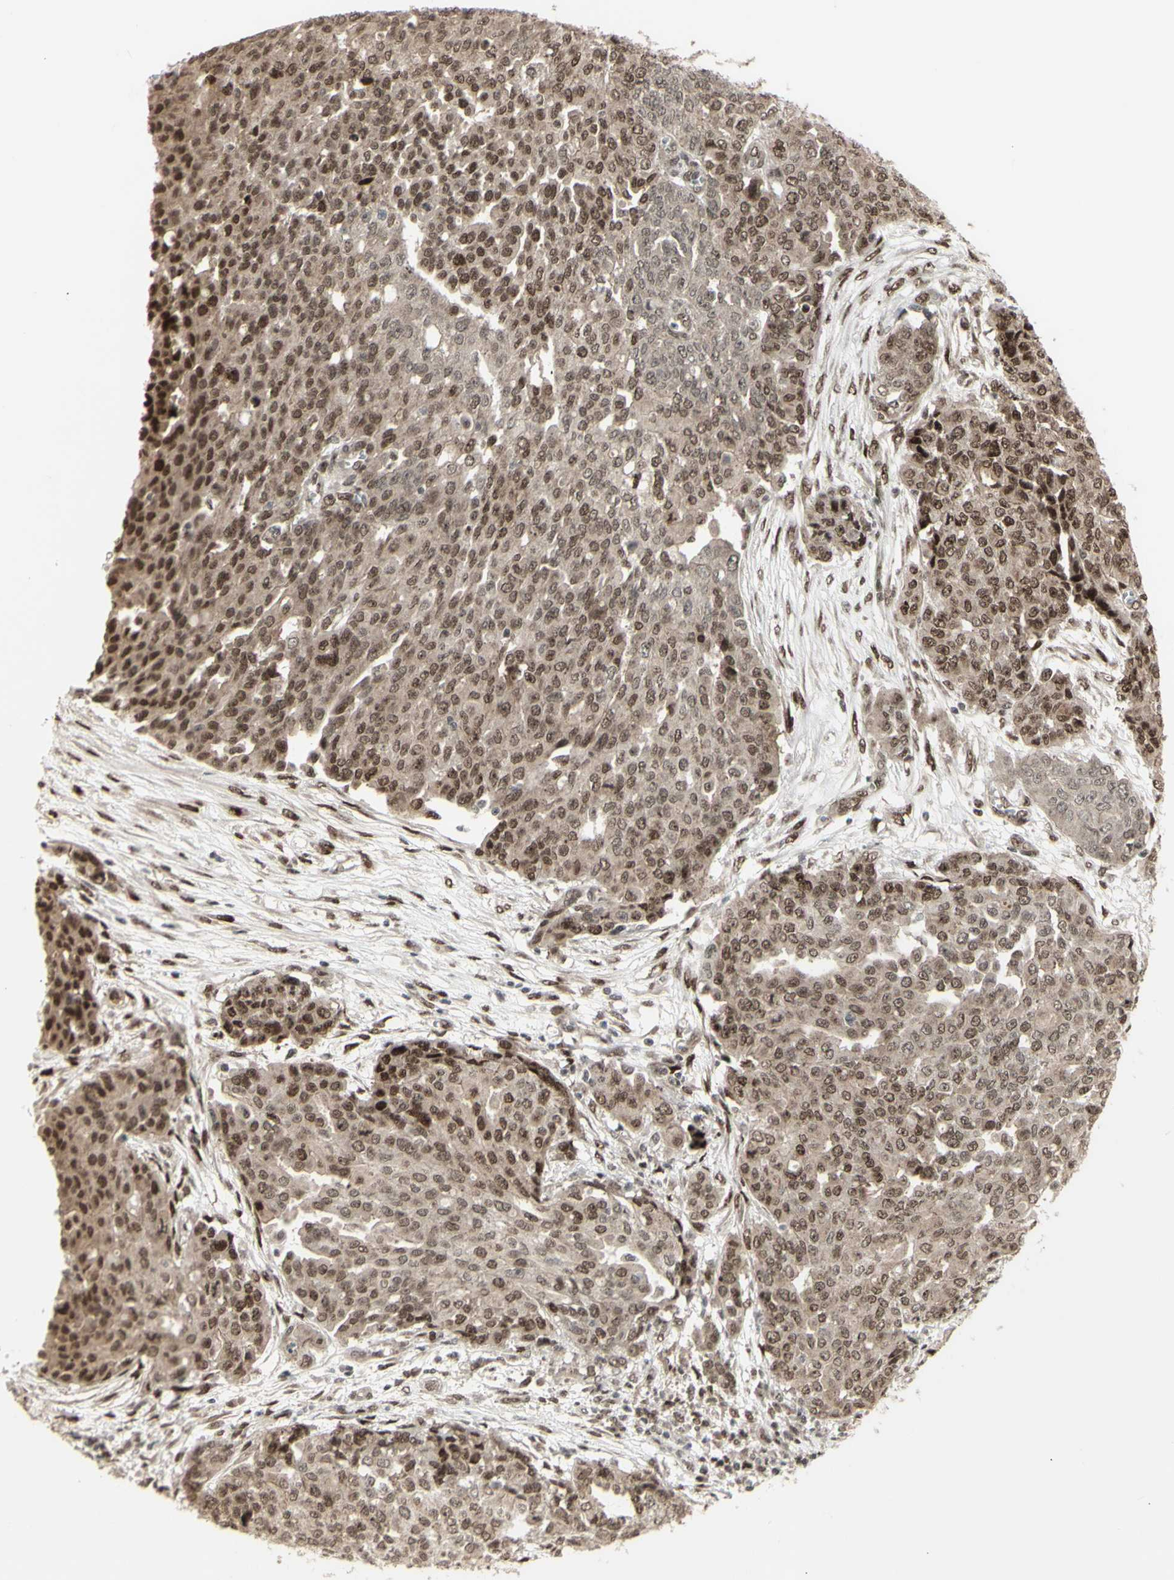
{"staining": {"intensity": "moderate", "quantity": ">75%", "location": "cytoplasmic/membranous,nuclear"}, "tissue": "ovarian cancer", "cell_type": "Tumor cells", "image_type": "cancer", "snomed": [{"axis": "morphology", "description": "Cystadenocarcinoma, serous, NOS"}, {"axis": "topography", "description": "Soft tissue"}, {"axis": "topography", "description": "Ovary"}], "caption": "Moderate cytoplasmic/membranous and nuclear expression is seen in approximately >75% of tumor cells in ovarian serous cystadenocarcinoma. The staining was performed using DAB (3,3'-diaminobenzidine), with brown indicating positive protein expression. Nuclei are stained blue with hematoxylin.", "gene": "CBX1", "patient": {"sex": "female", "age": 57}}